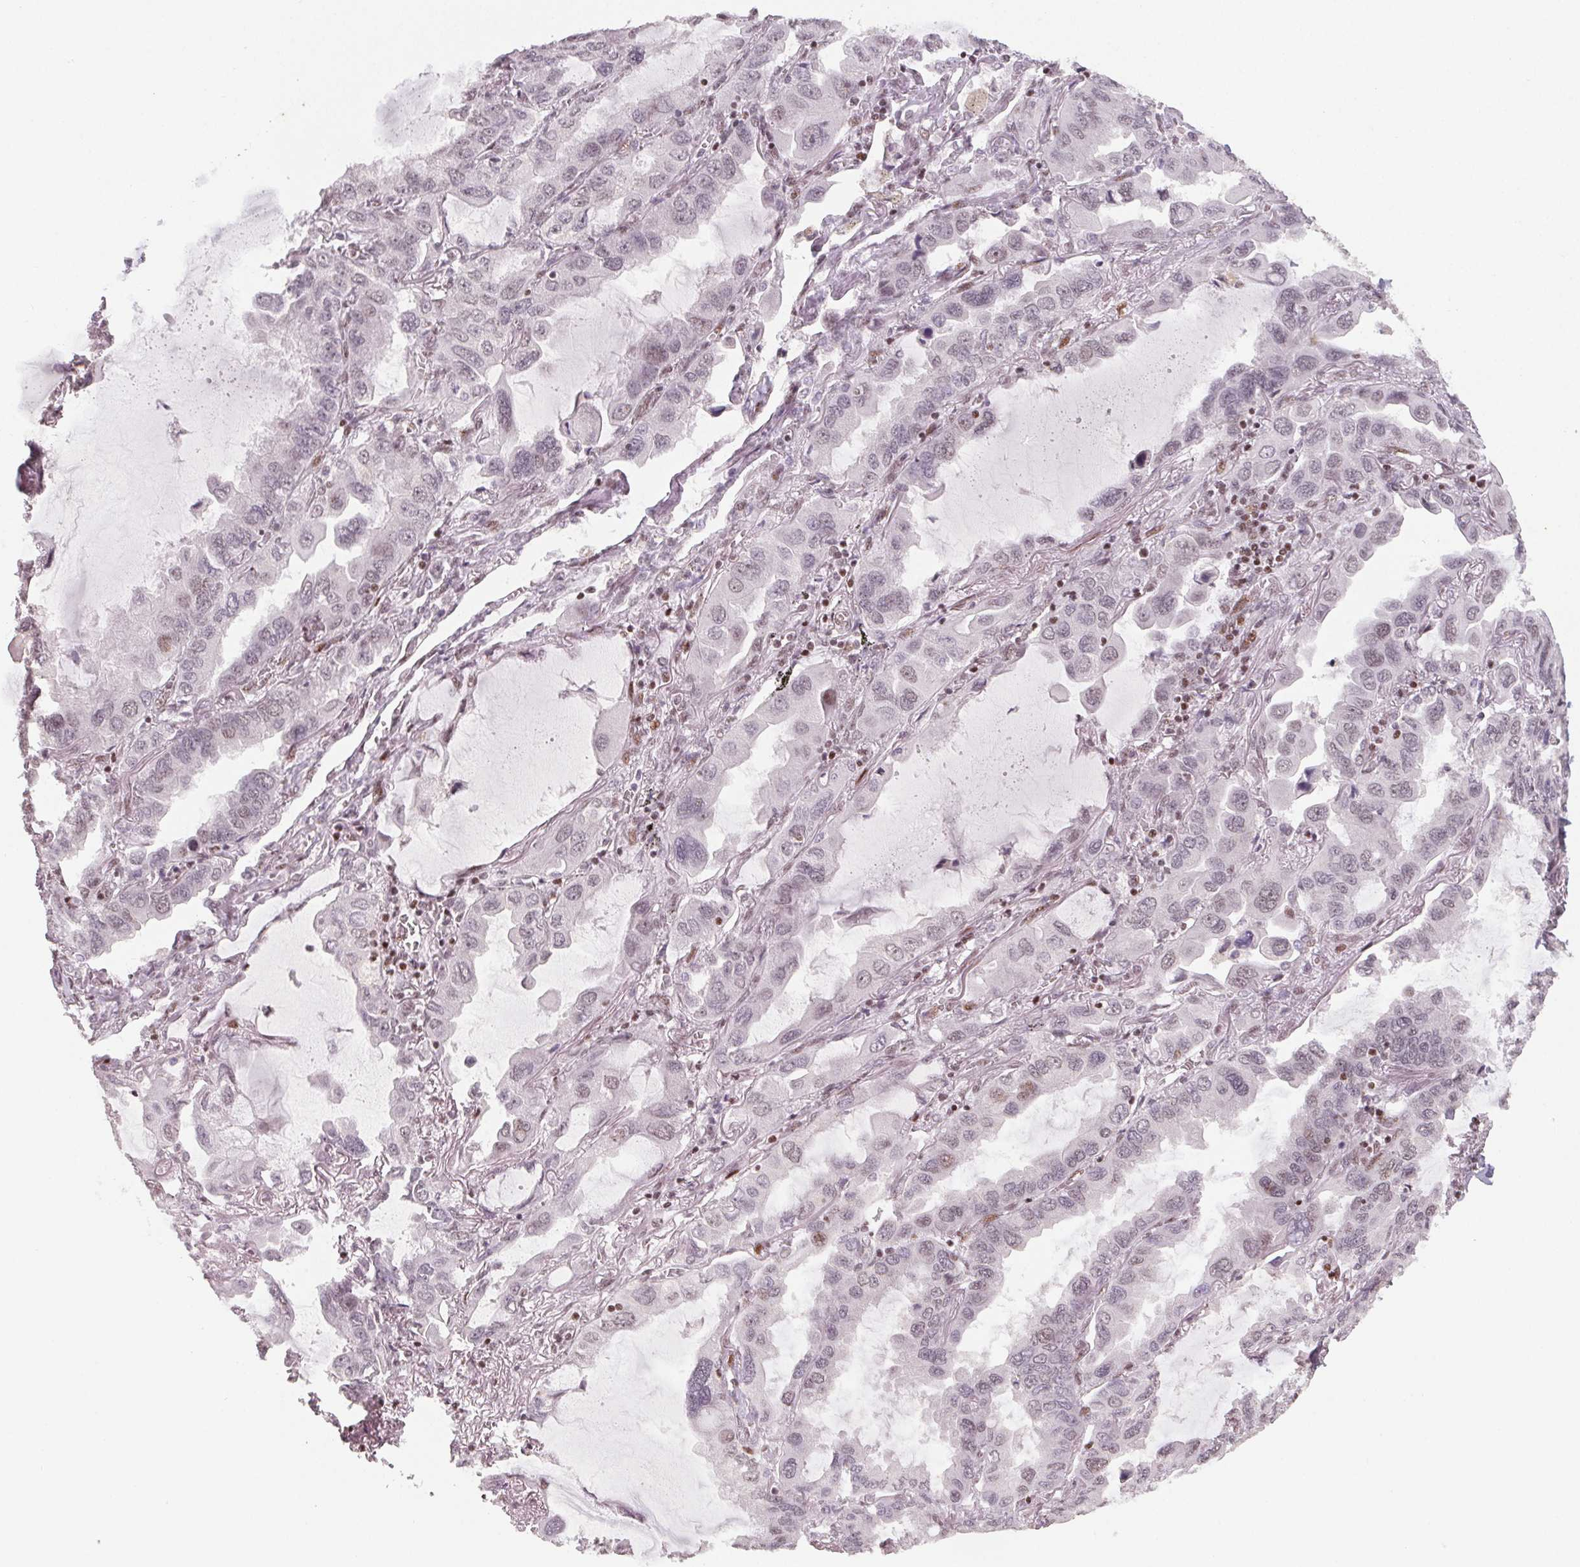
{"staining": {"intensity": "negative", "quantity": "none", "location": "none"}, "tissue": "lung cancer", "cell_type": "Tumor cells", "image_type": "cancer", "snomed": [{"axis": "morphology", "description": "Adenocarcinoma, NOS"}, {"axis": "topography", "description": "Lung"}], "caption": "Immunohistochemistry (IHC) image of neoplastic tissue: lung cancer (adenocarcinoma) stained with DAB (3,3'-diaminobenzidine) demonstrates no significant protein expression in tumor cells.", "gene": "KMT2A", "patient": {"sex": "male", "age": 64}}